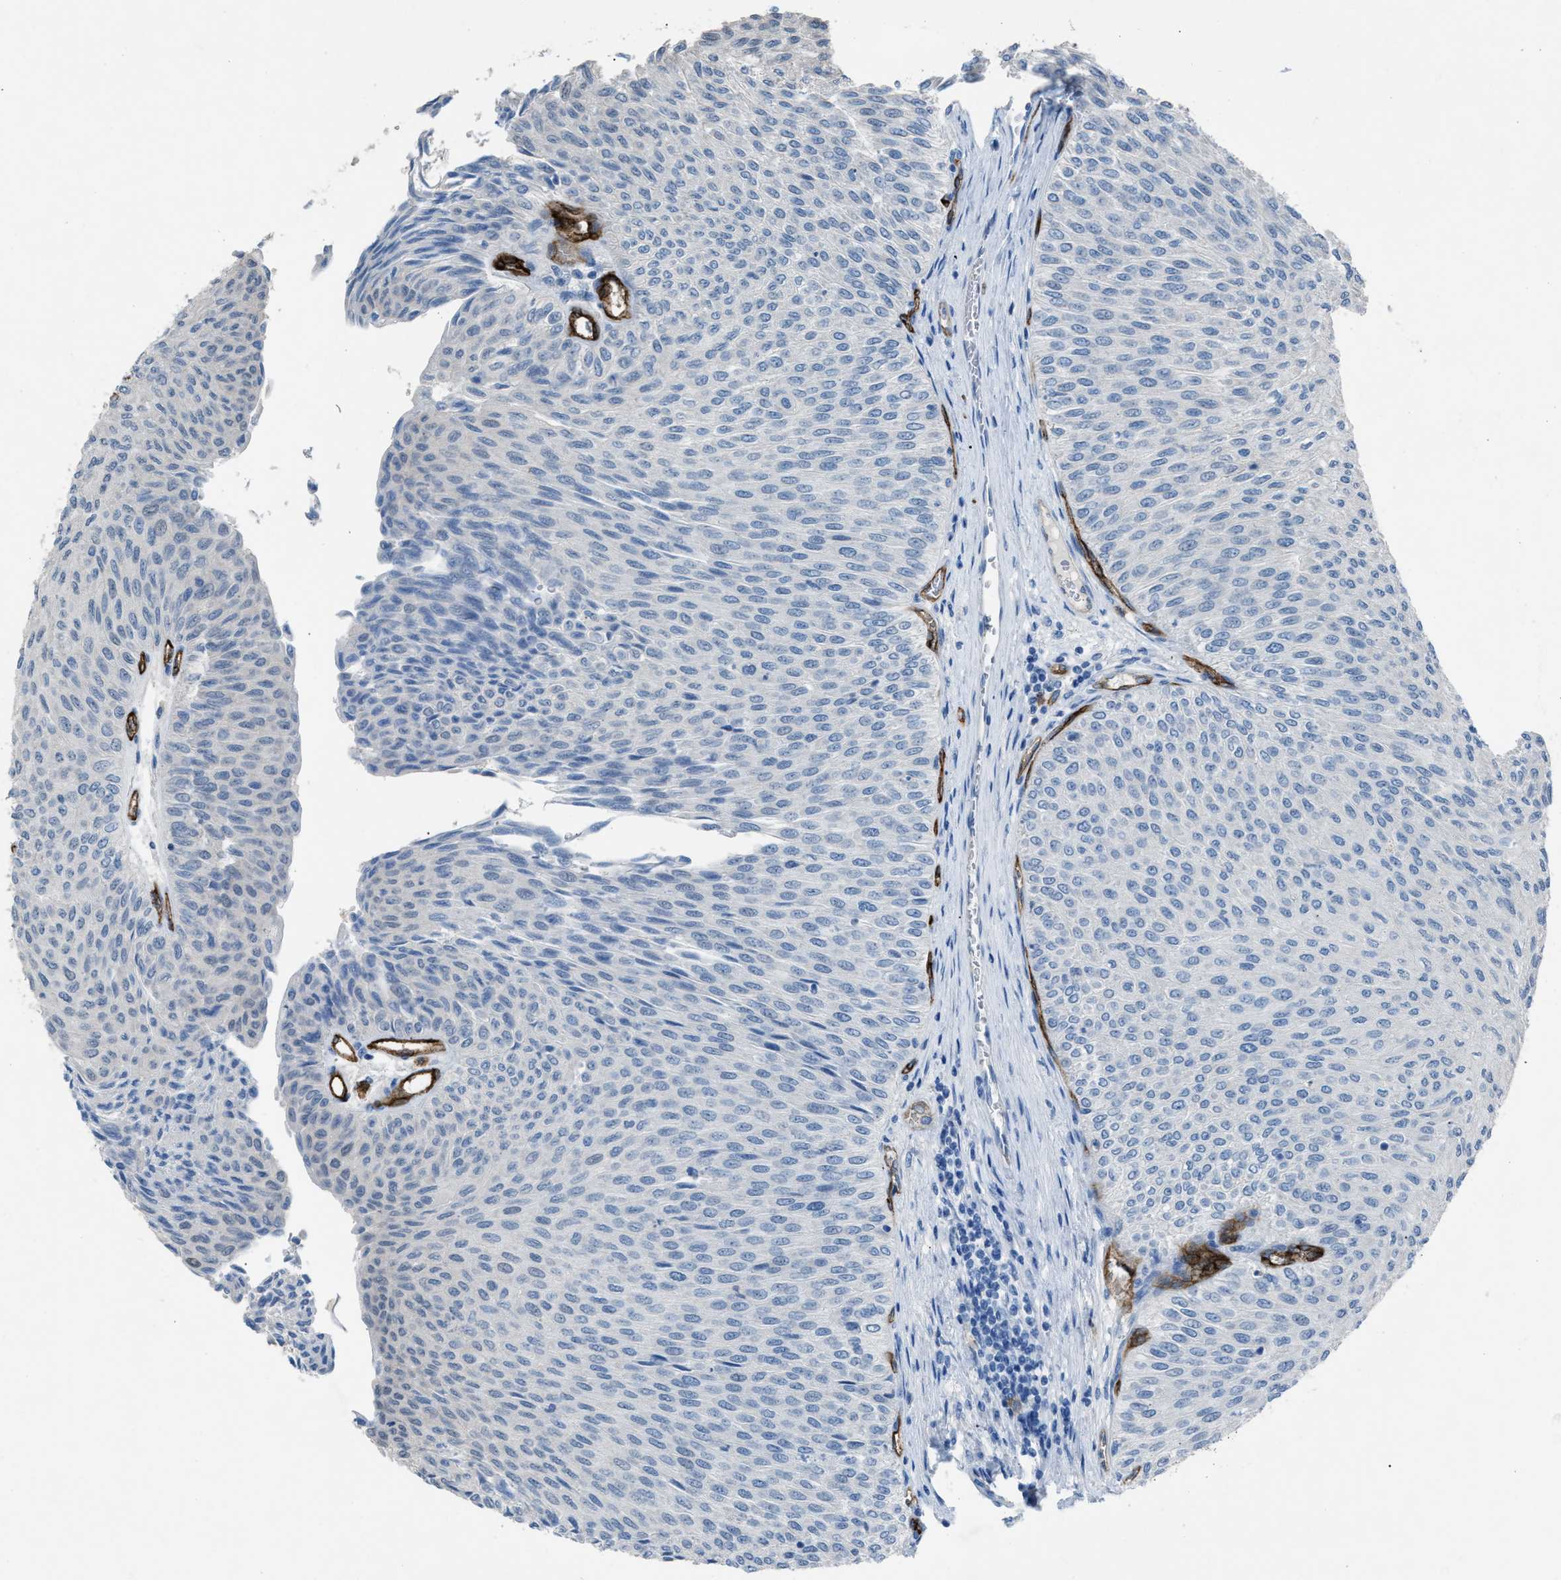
{"staining": {"intensity": "negative", "quantity": "none", "location": "none"}, "tissue": "urothelial cancer", "cell_type": "Tumor cells", "image_type": "cancer", "snomed": [{"axis": "morphology", "description": "Urothelial carcinoma, Low grade"}, {"axis": "topography", "description": "Urinary bladder"}], "caption": "A high-resolution photomicrograph shows immunohistochemistry (IHC) staining of urothelial cancer, which demonstrates no significant positivity in tumor cells.", "gene": "DYSF", "patient": {"sex": "male", "age": 78}}